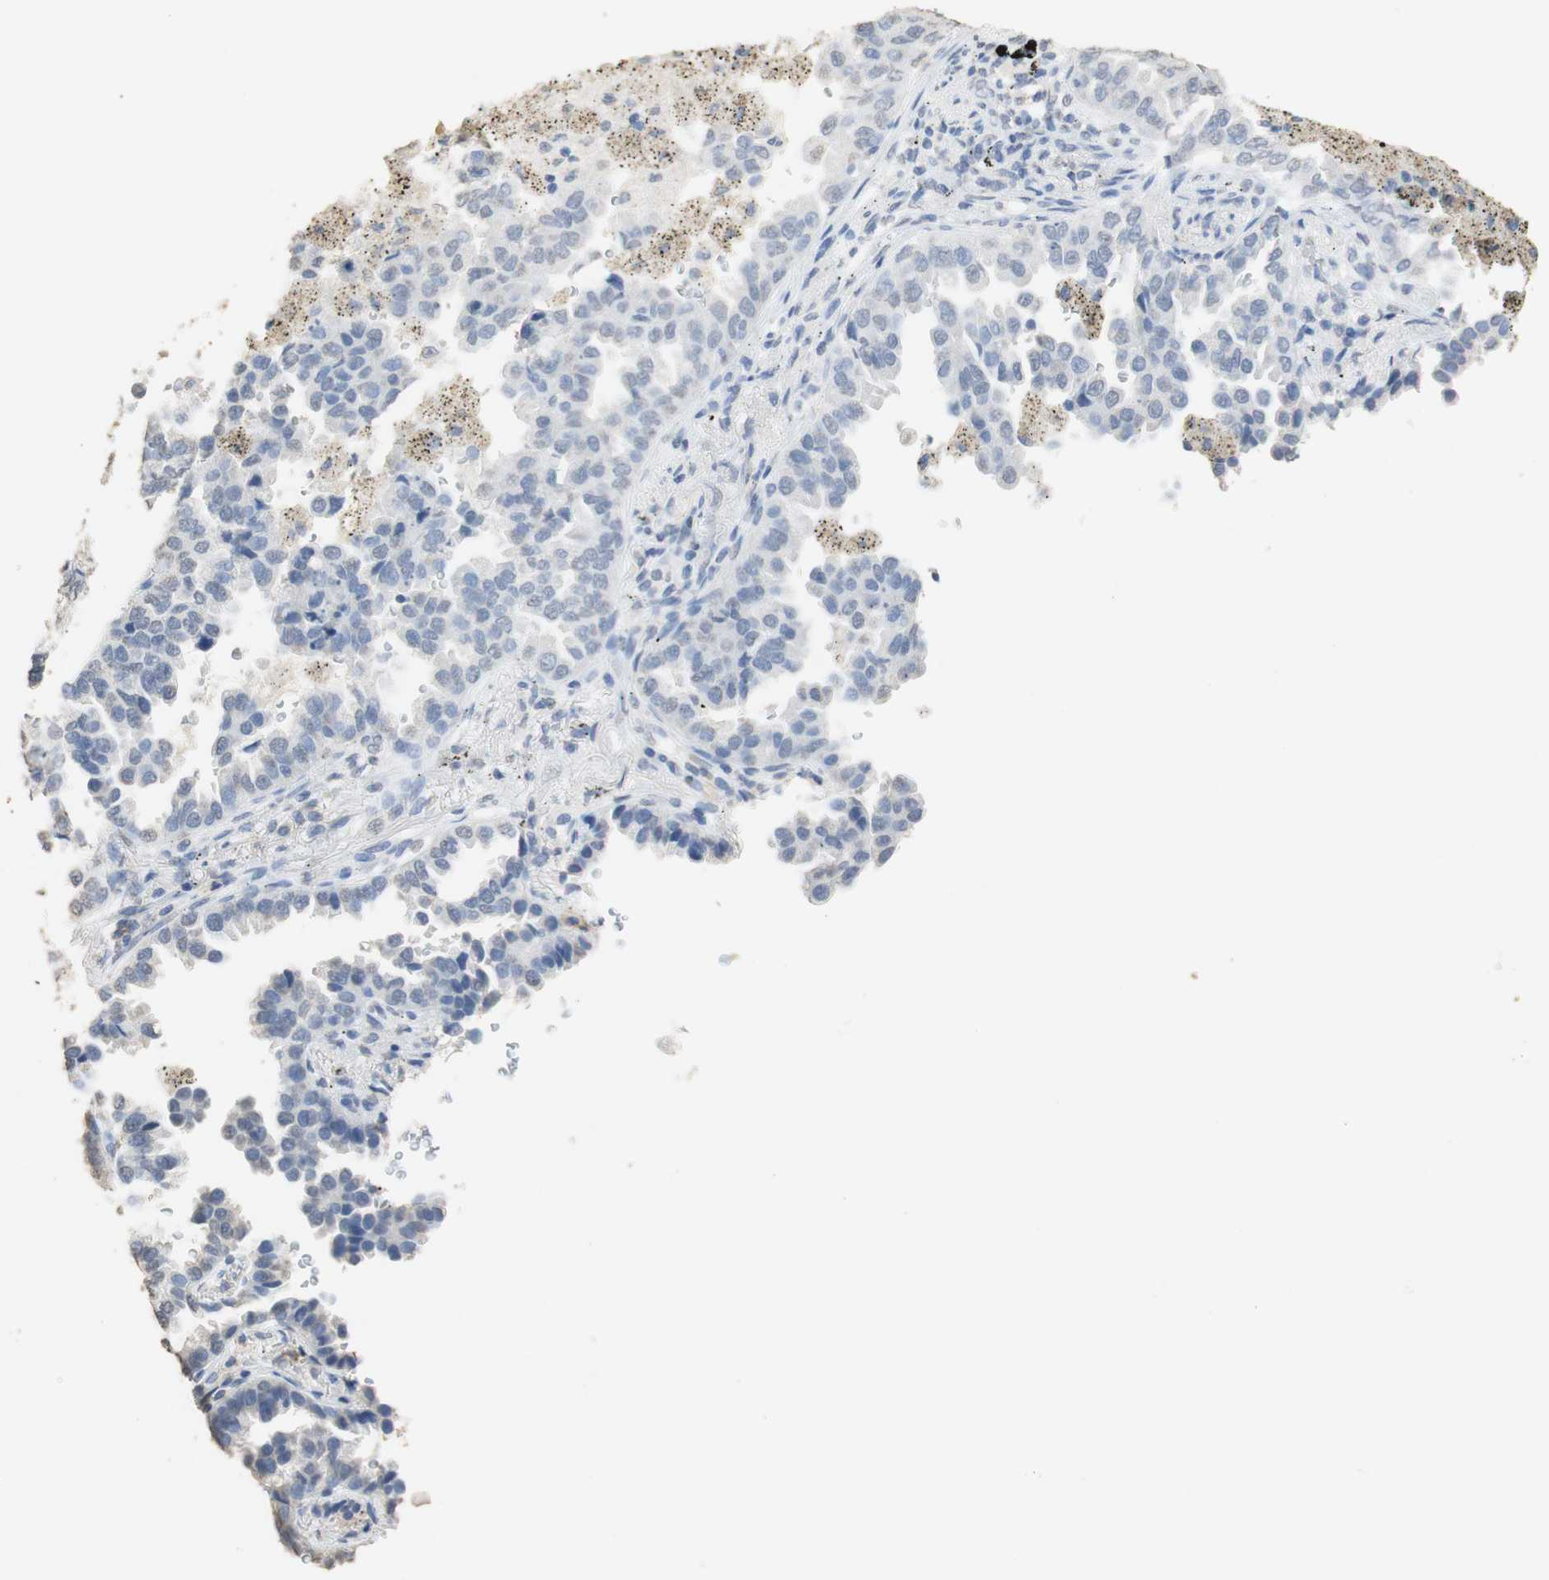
{"staining": {"intensity": "negative", "quantity": "none", "location": "none"}, "tissue": "lung cancer", "cell_type": "Tumor cells", "image_type": "cancer", "snomed": [{"axis": "morphology", "description": "Normal tissue, NOS"}, {"axis": "morphology", "description": "Adenocarcinoma, NOS"}, {"axis": "topography", "description": "Lung"}], "caption": "IHC of adenocarcinoma (lung) displays no staining in tumor cells.", "gene": "L1CAM", "patient": {"sex": "male", "age": 59}}